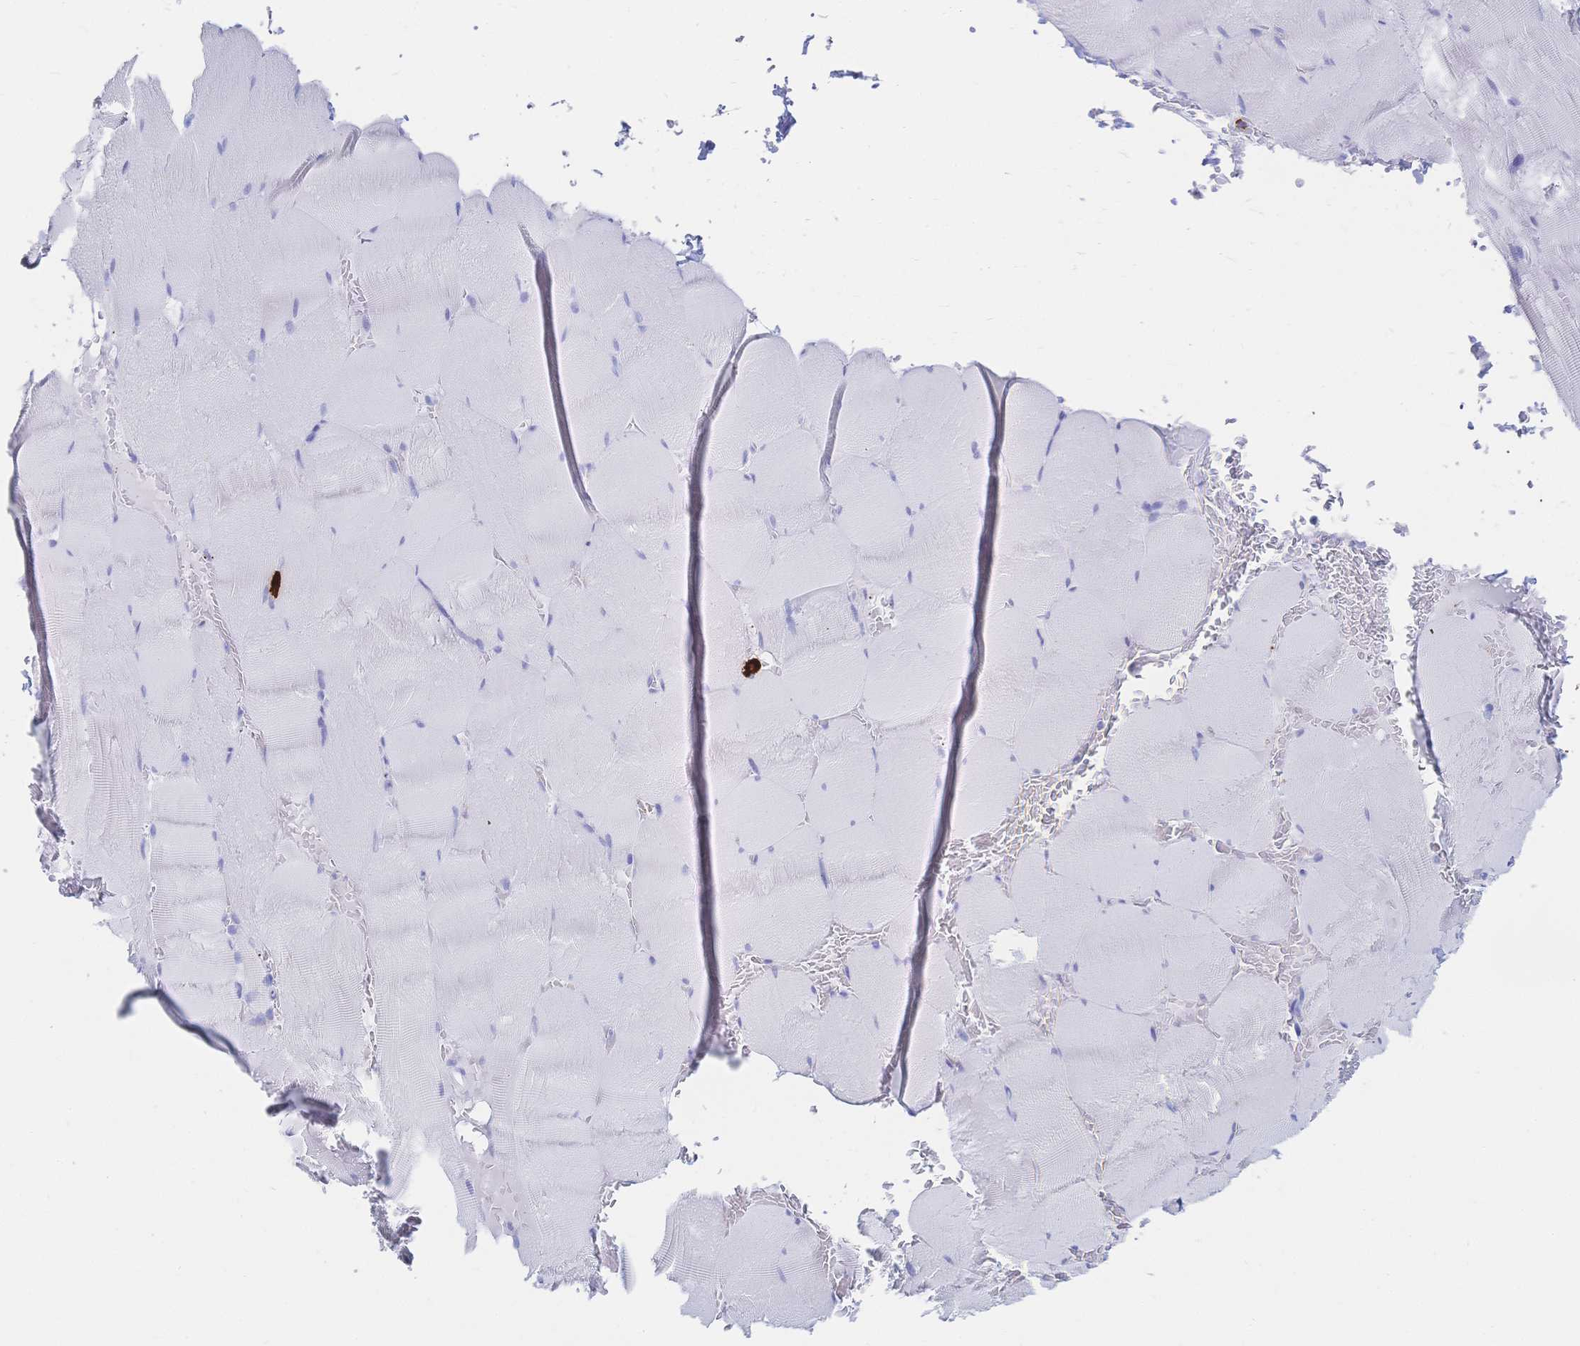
{"staining": {"intensity": "negative", "quantity": "none", "location": "none"}, "tissue": "skeletal muscle", "cell_type": "Myocytes", "image_type": "normal", "snomed": [{"axis": "morphology", "description": "Normal tissue, NOS"}, {"axis": "topography", "description": "Skeletal muscle"}, {"axis": "topography", "description": "Head-Neck"}], "caption": "IHC image of normal skeletal muscle stained for a protein (brown), which demonstrates no positivity in myocytes.", "gene": "IL2RB", "patient": {"sex": "male", "age": 66}}